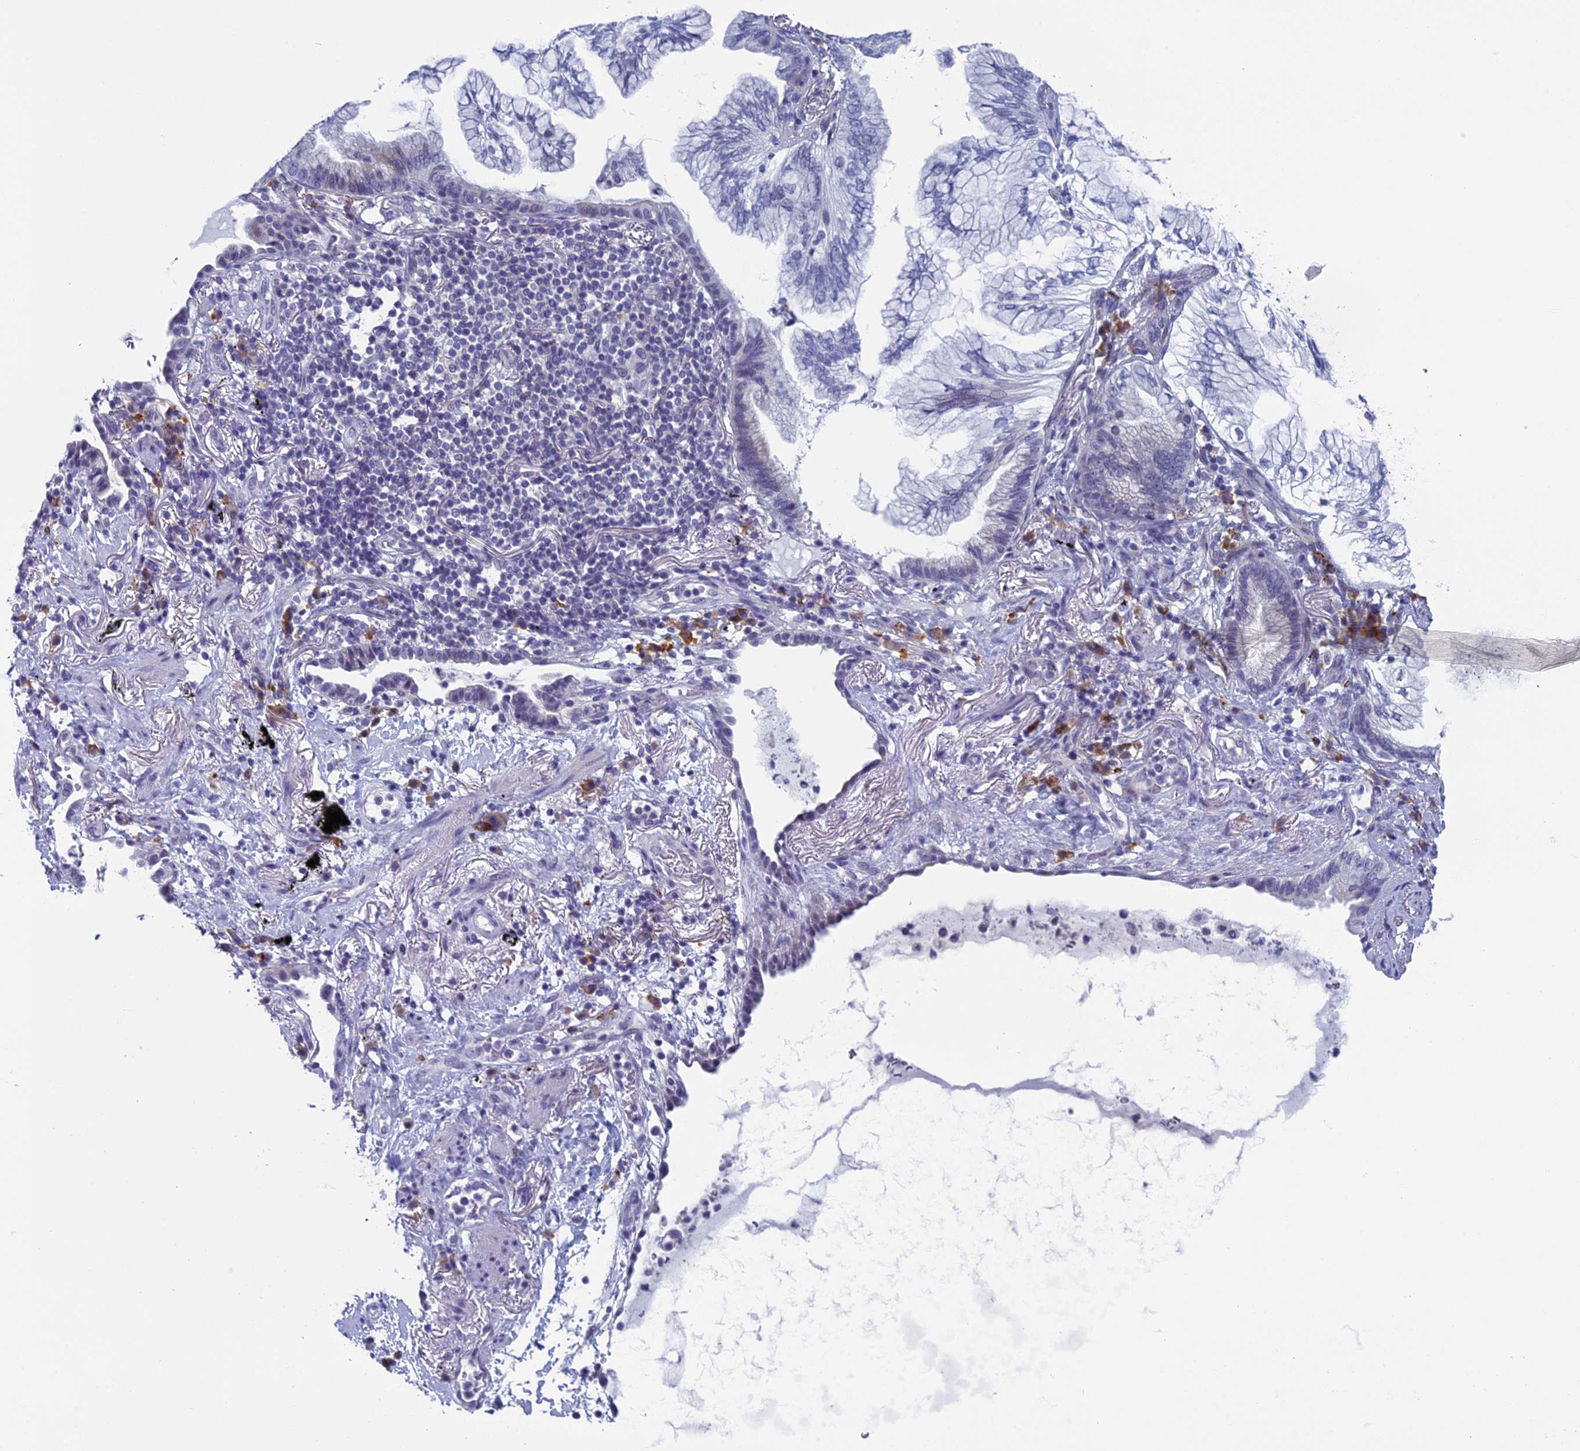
{"staining": {"intensity": "negative", "quantity": "none", "location": "none"}, "tissue": "lung cancer", "cell_type": "Tumor cells", "image_type": "cancer", "snomed": [{"axis": "morphology", "description": "Adenocarcinoma, NOS"}, {"axis": "topography", "description": "Lung"}], "caption": "Tumor cells are negative for protein expression in human adenocarcinoma (lung).", "gene": "CNEP1R1", "patient": {"sex": "female", "age": 70}}